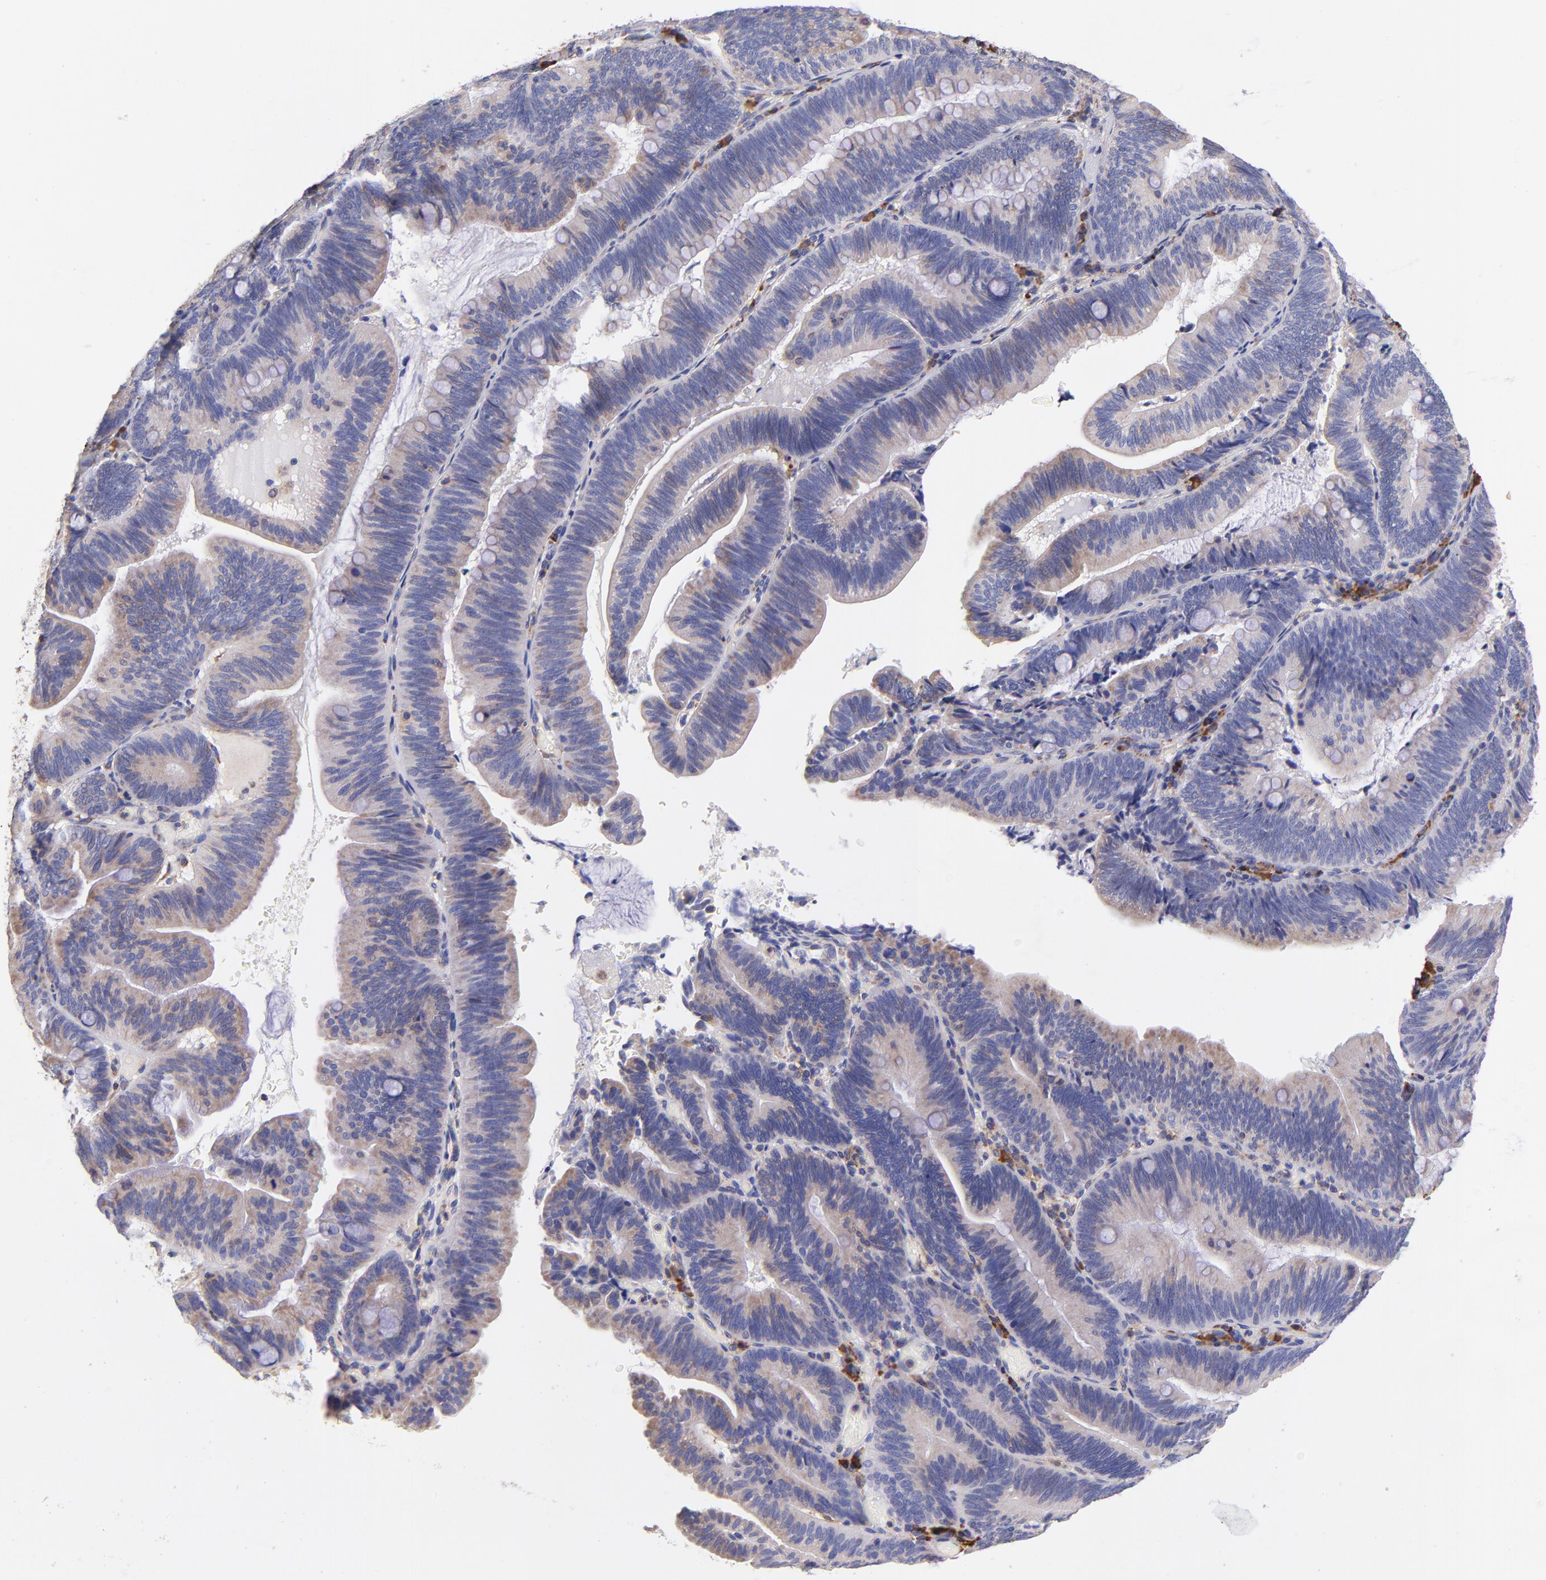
{"staining": {"intensity": "weak", "quantity": ">75%", "location": "cytoplasmic/membranous"}, "tissue": "pancreatic cancer", "cell_type": "Tumor cells", "image_type": "cancer", "snomed": [{"axis": "morphology", "description": "Adenocarcinoma, NOS"}, {"axis": "topography", "description": "Pancreas"}], "caption": "Pancreatic adenocarcinoma was stained to show a protein in brown. There is low levels of weak cytoplasmic/membranous staining in approximately >75% of tumor cells.", "gene": "PREX1", "patient": {"sex": "male", "age": 82}}